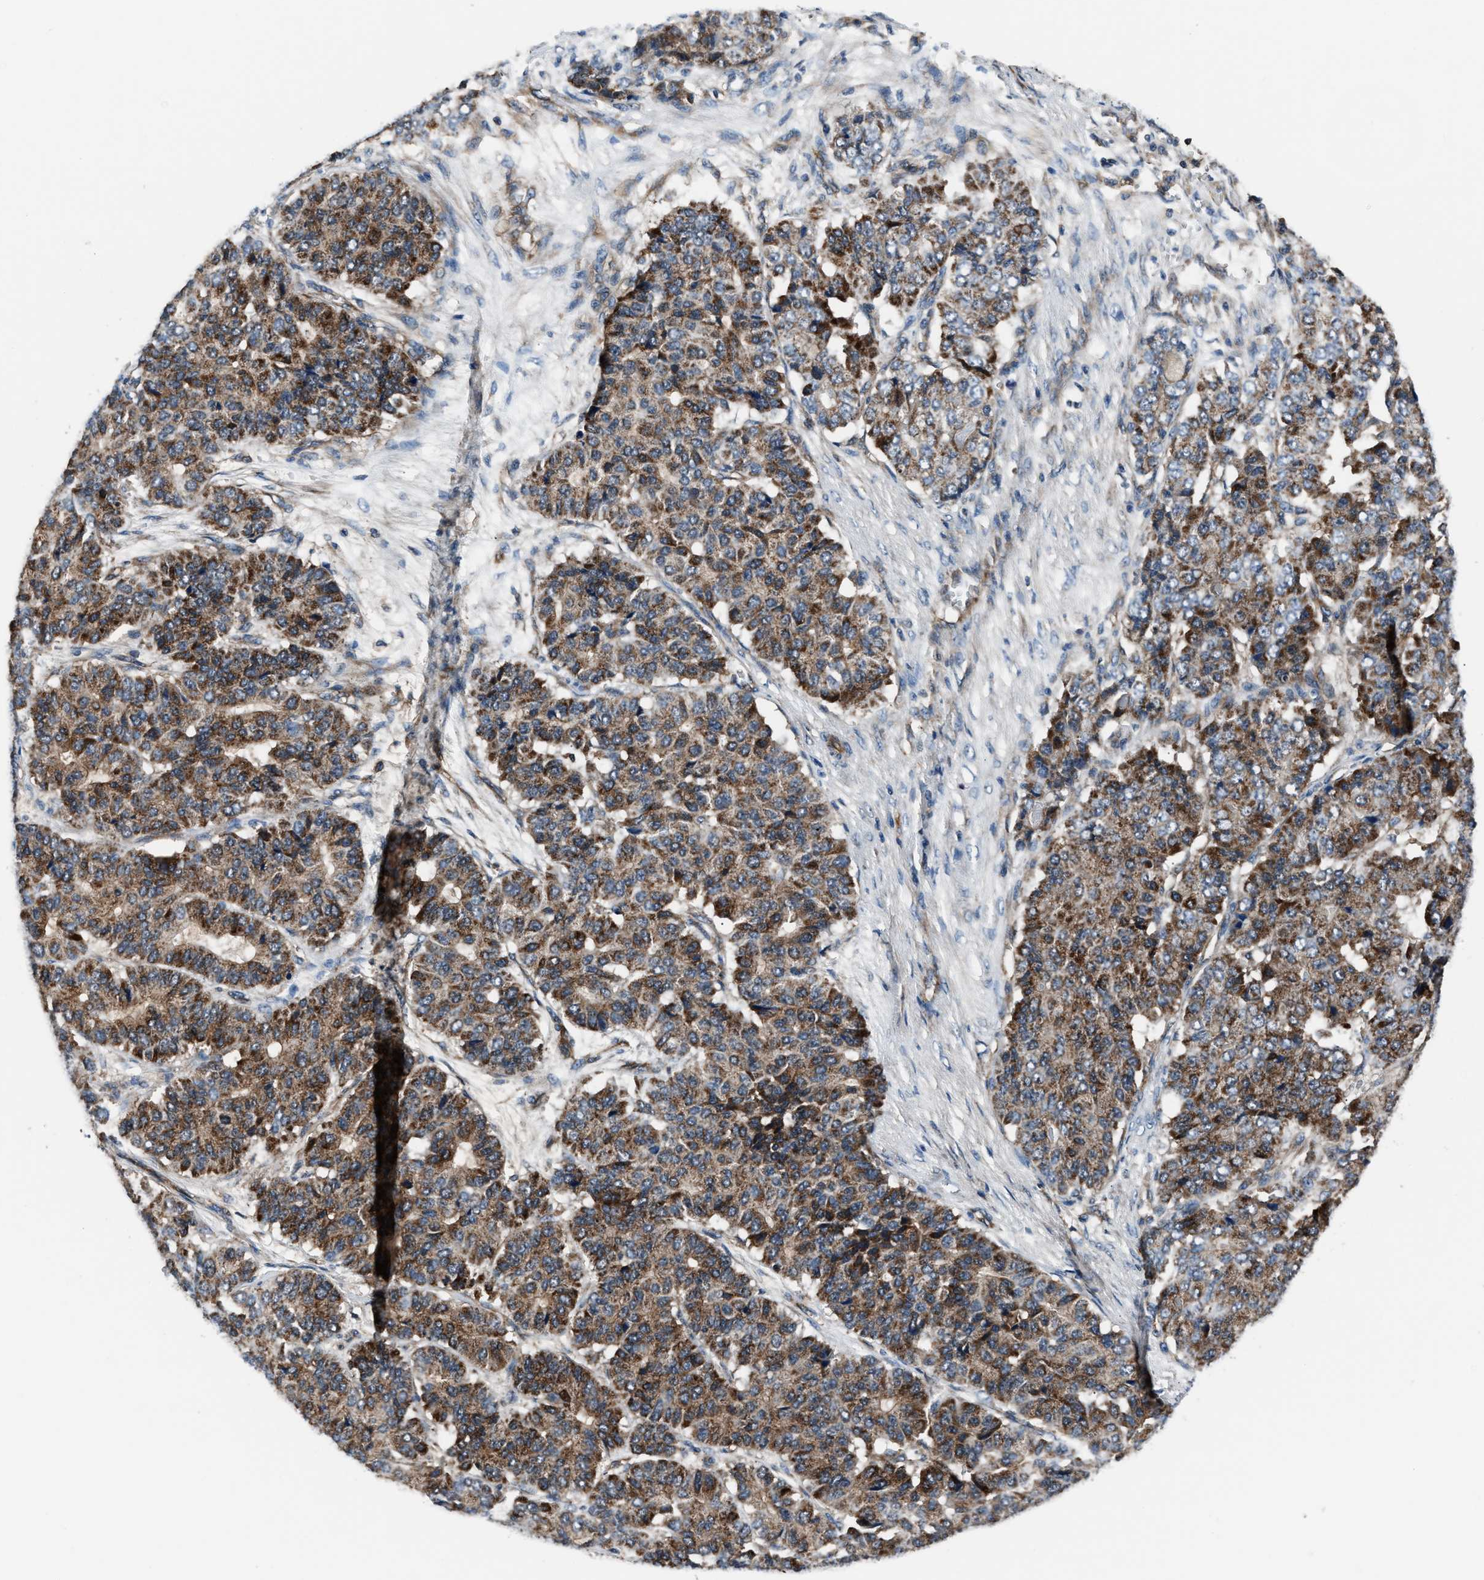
{"staining": {"intensity": "strong", "quantity": ">75%", "location": "cytoplasmic/membranous"}, "tissue": "pancreatic cancer", "cell_type": "Tumor cells", "image_type": "cancer", "snomed": [{"axis": "morphology", "description": "Adenocarcinoma, NOS"}, {"axis": "topography", "description": "Pancreas"}], "caption": "Adenocarcinoma (pancreatic) tissue exhibits strong cytoplasmic/membranous expression in about >75% of tumor cells", "gene": "GGCT", "patient": {"sex": "male", "age": 50}}